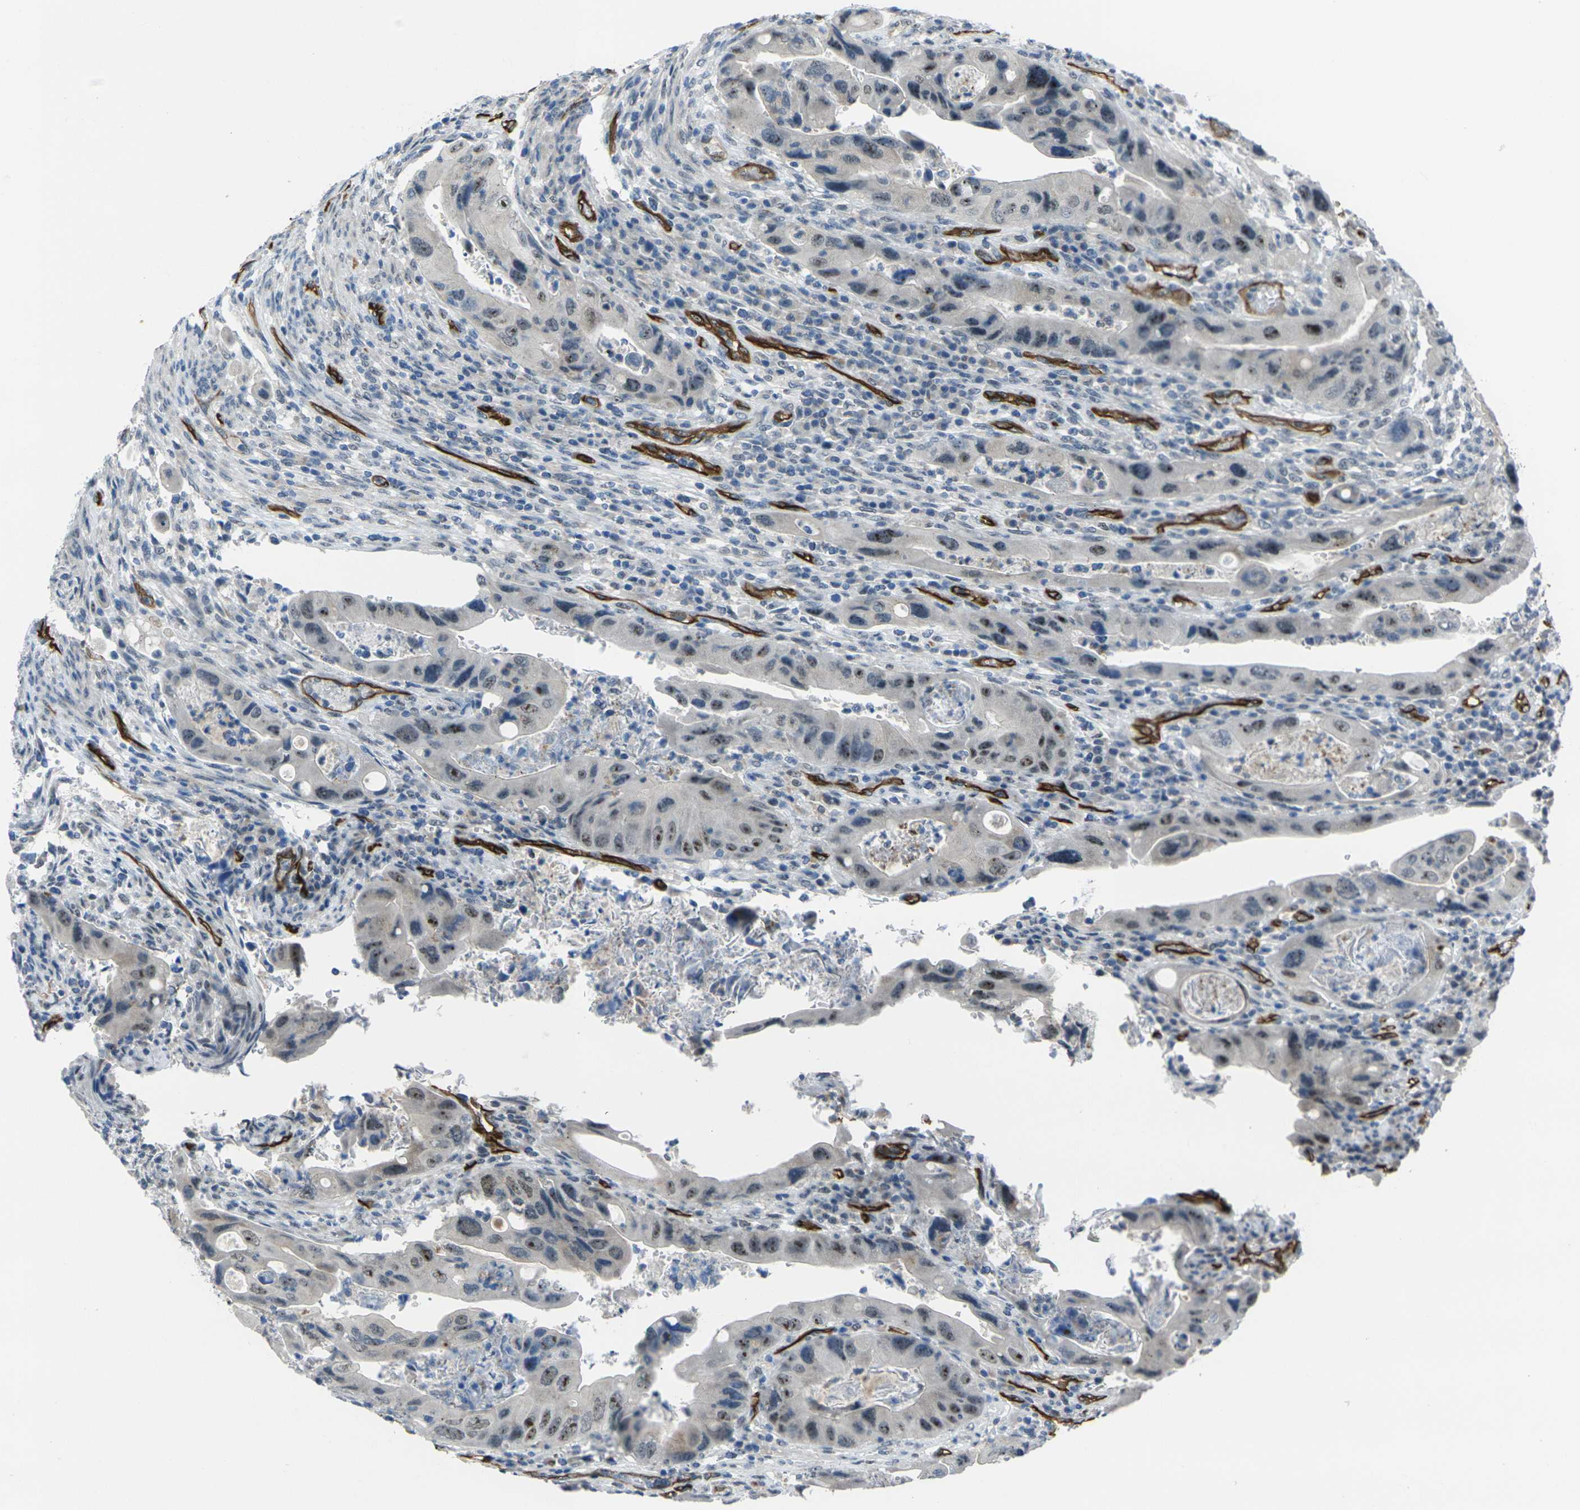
{"staining": {"intensity": "moderate", "quantity": "<25%", "location": "nuclear"}, "tissue": "colorectal cancer", "cell_type": "Tumor cells", "image_type": "cancer", "snomed": [{"axis": "morphology", "description": "Adenocarcinoma, NOS"}, {"axis": "topography", "description": "Rectum"}], "caption": "IHC image of human colorectal cancer (adenocarcinoma) stained for a protein (brown), which shows low levels of moderate nuclear staining in about <25% of tumor cells.", "gene": "HSPA12B", "patient": {"sex": "female", "age": 57}}